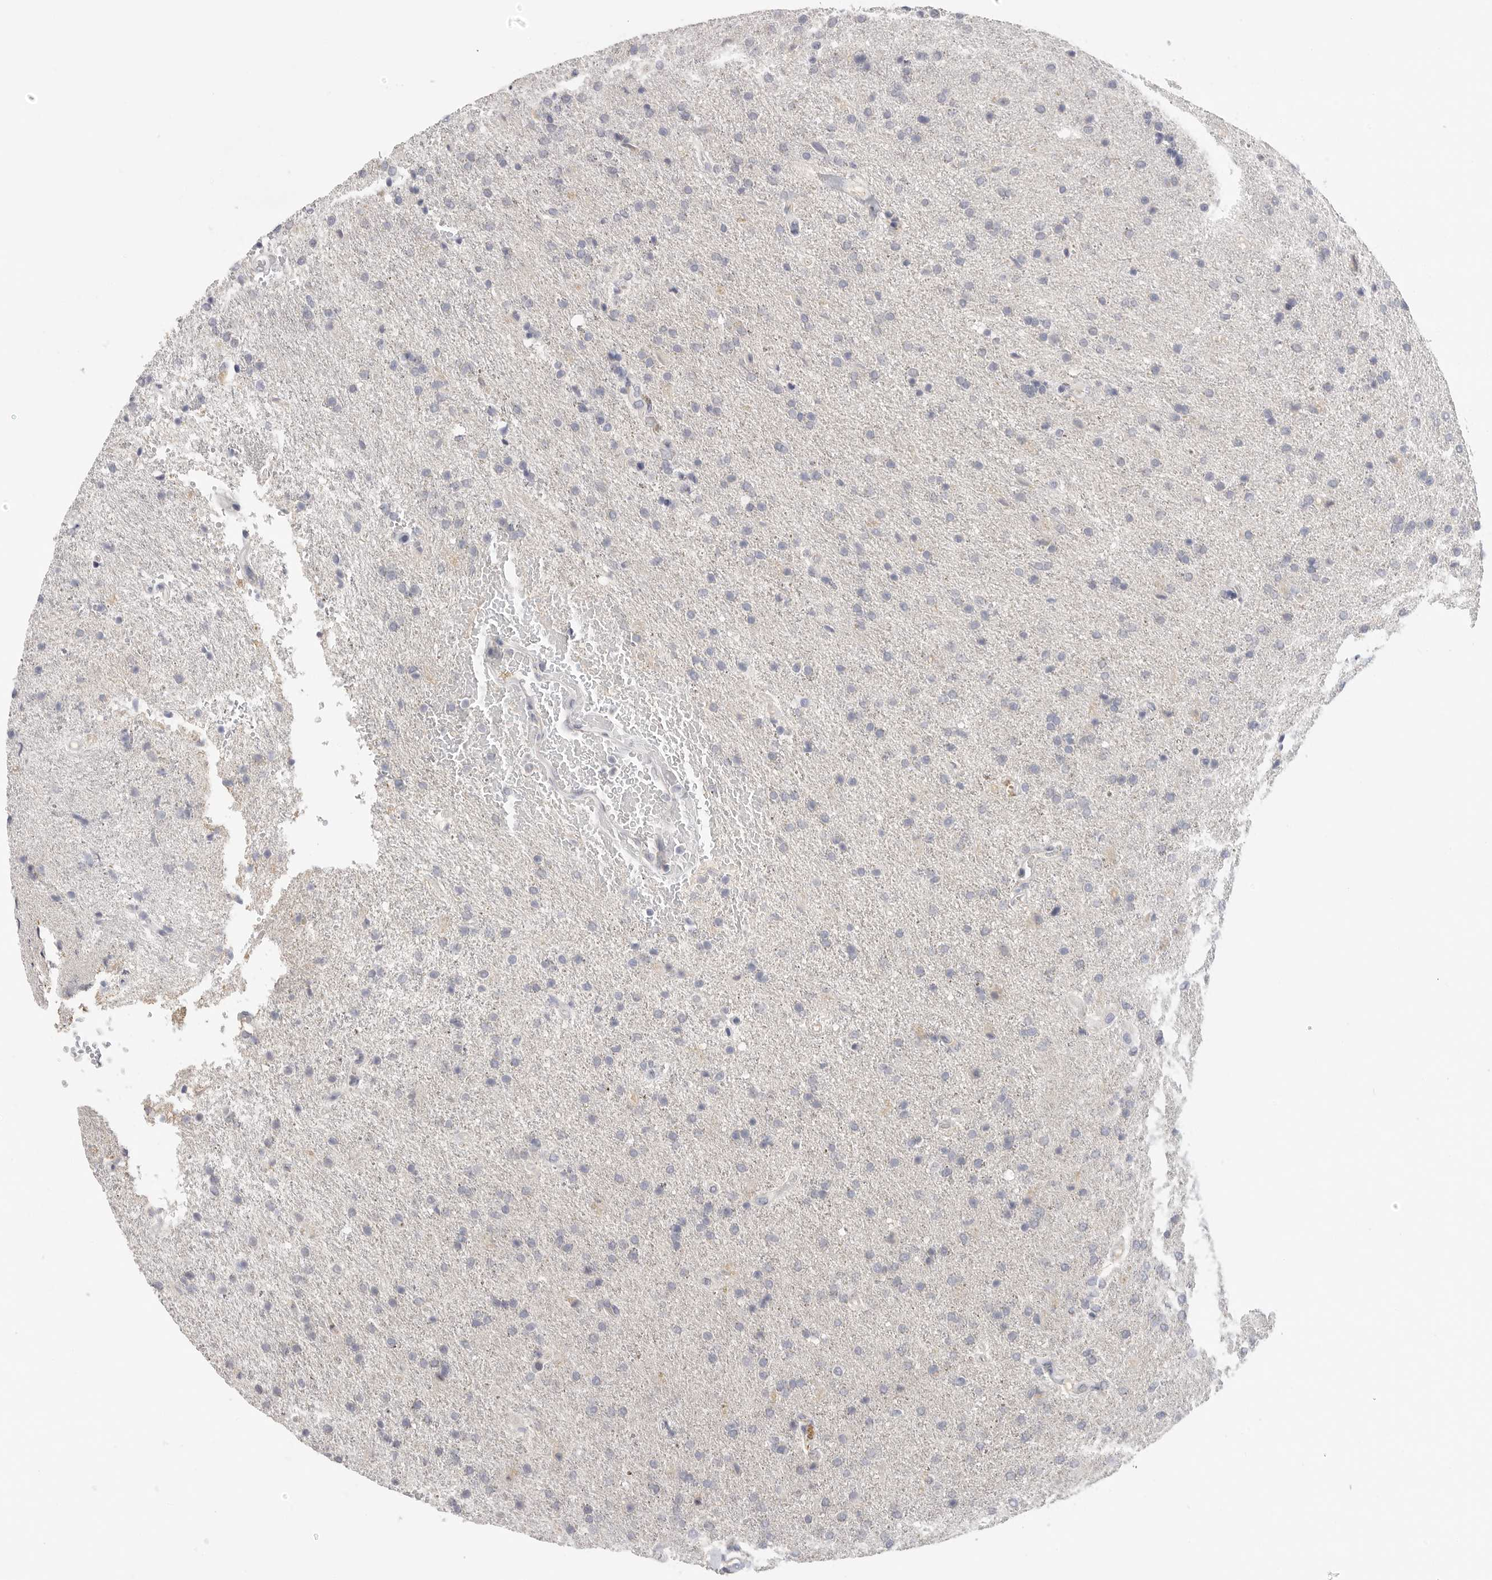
{"staining": {"intensity": "negative", "quantity": "none", "location": "none"}, "tissue": "glioma", "cell_type": "Tumor cells", "image_type": "cancer", "snomed": [{"axis": "morphology", "description": "Glioma, malignant, High grade"}, {"axis": "topography", "description": "Brain"}], "caption": "The photomicrograph exhibits no significant positivity in tumor cells of glioma.", "gene": "FBN2", "patient": {"sex": "male", "age": 72}}